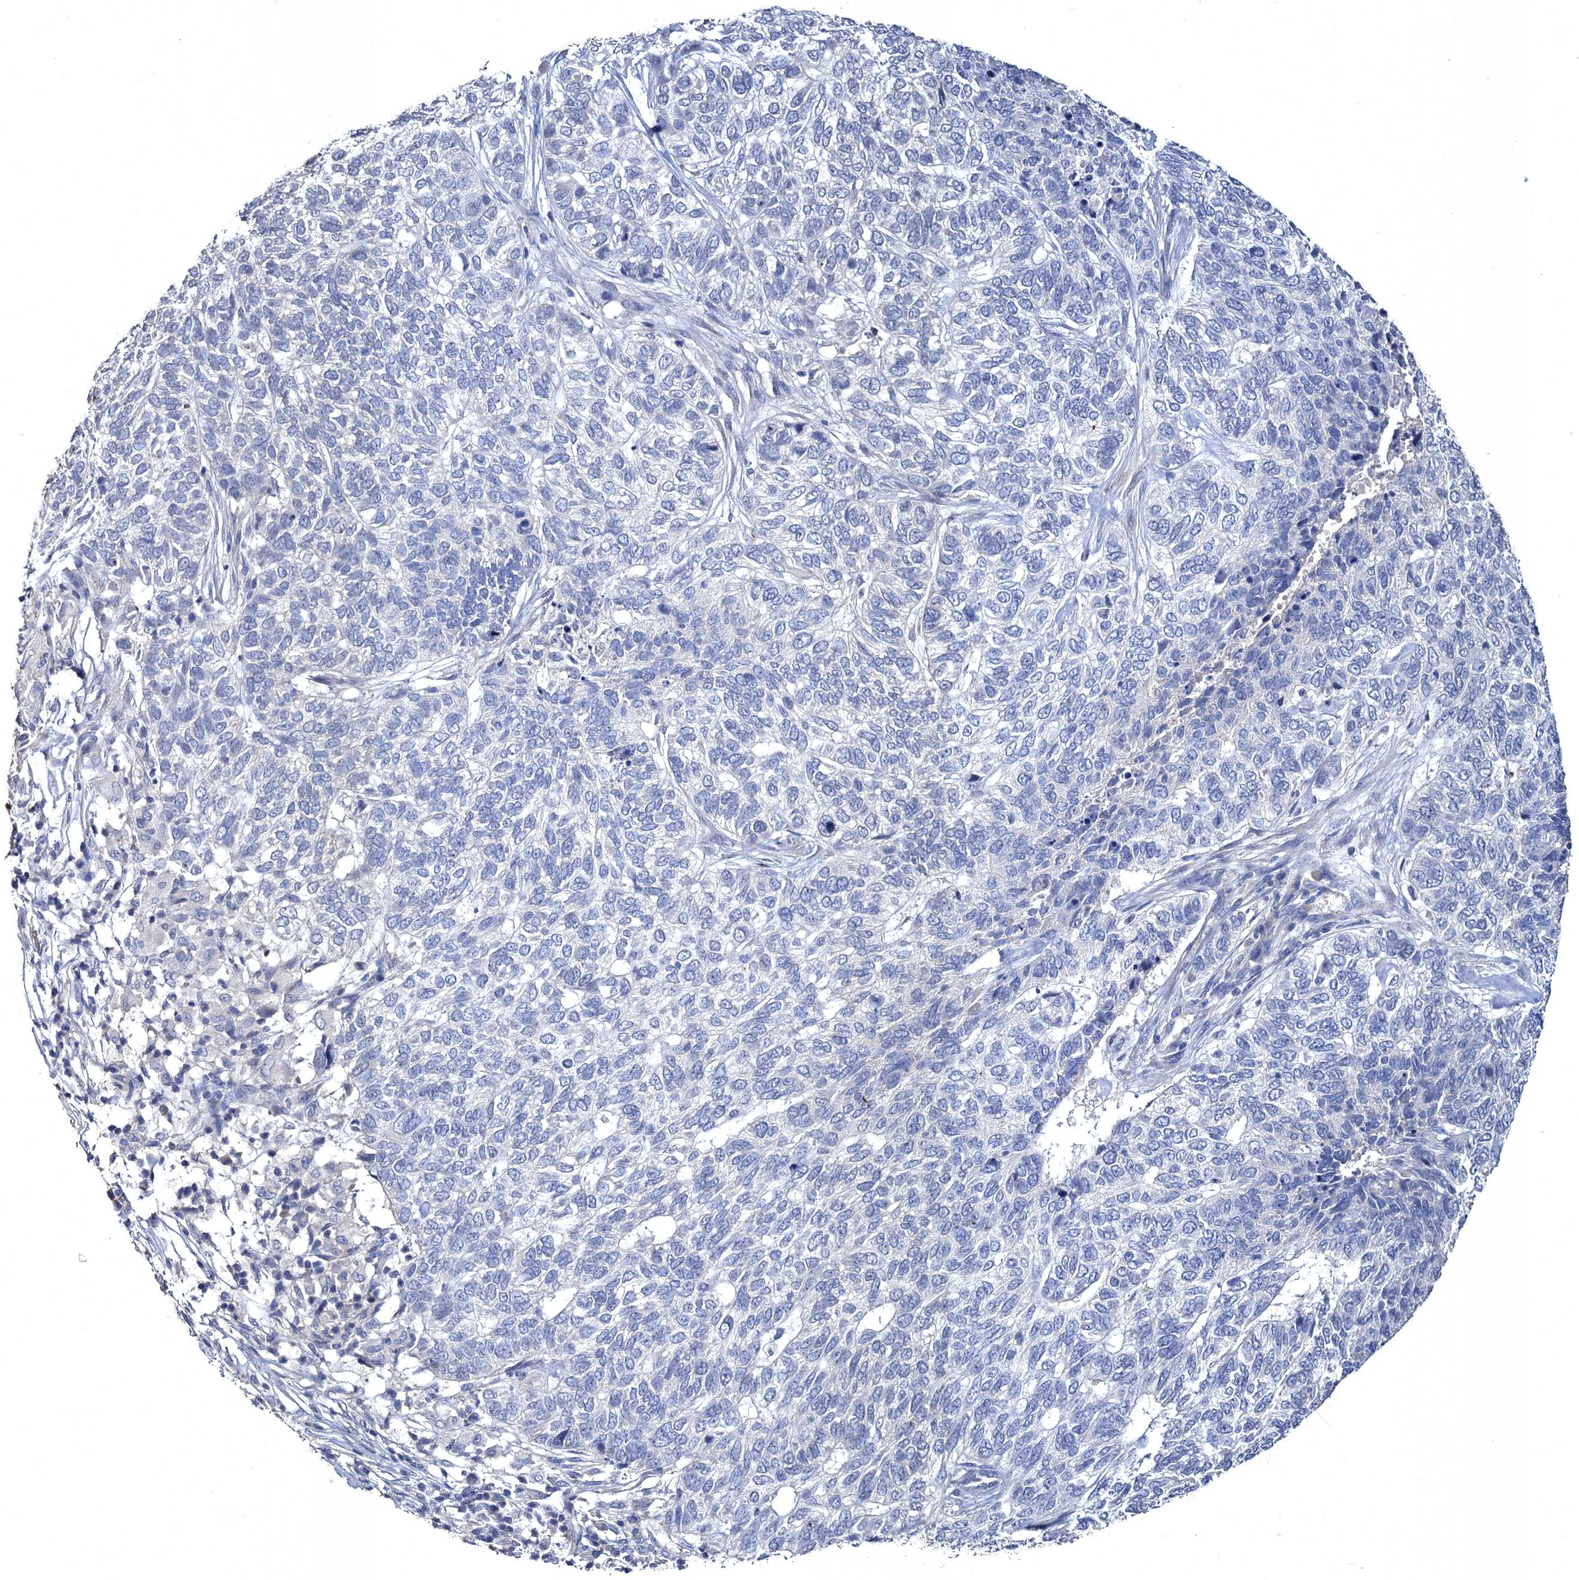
{"staining": {"intensity": "negative", "quantity": "none", "location": "none"}, "tissue": "skin cancer", "cell_type": "Tumor cells", "image_type": "cancer", "snomed": [{"axis": "morphology", "description": "Basal cell carcinoma"}, {"axis": "topography", "description": "Skin"}], "caption": "An immunohistochemistry micrograph of skin cancer (basal cell carcinoma) is shown. There is no staining in tumor cells of skin cancer (basal cell carcinoma). (DAB (3,3'-diaminobenzidine) immunohistochemistry visualized using brightfield microscopy, high magnification).", "gene": "ATP9A", "patient": {"sex": "female", "age": 65}}